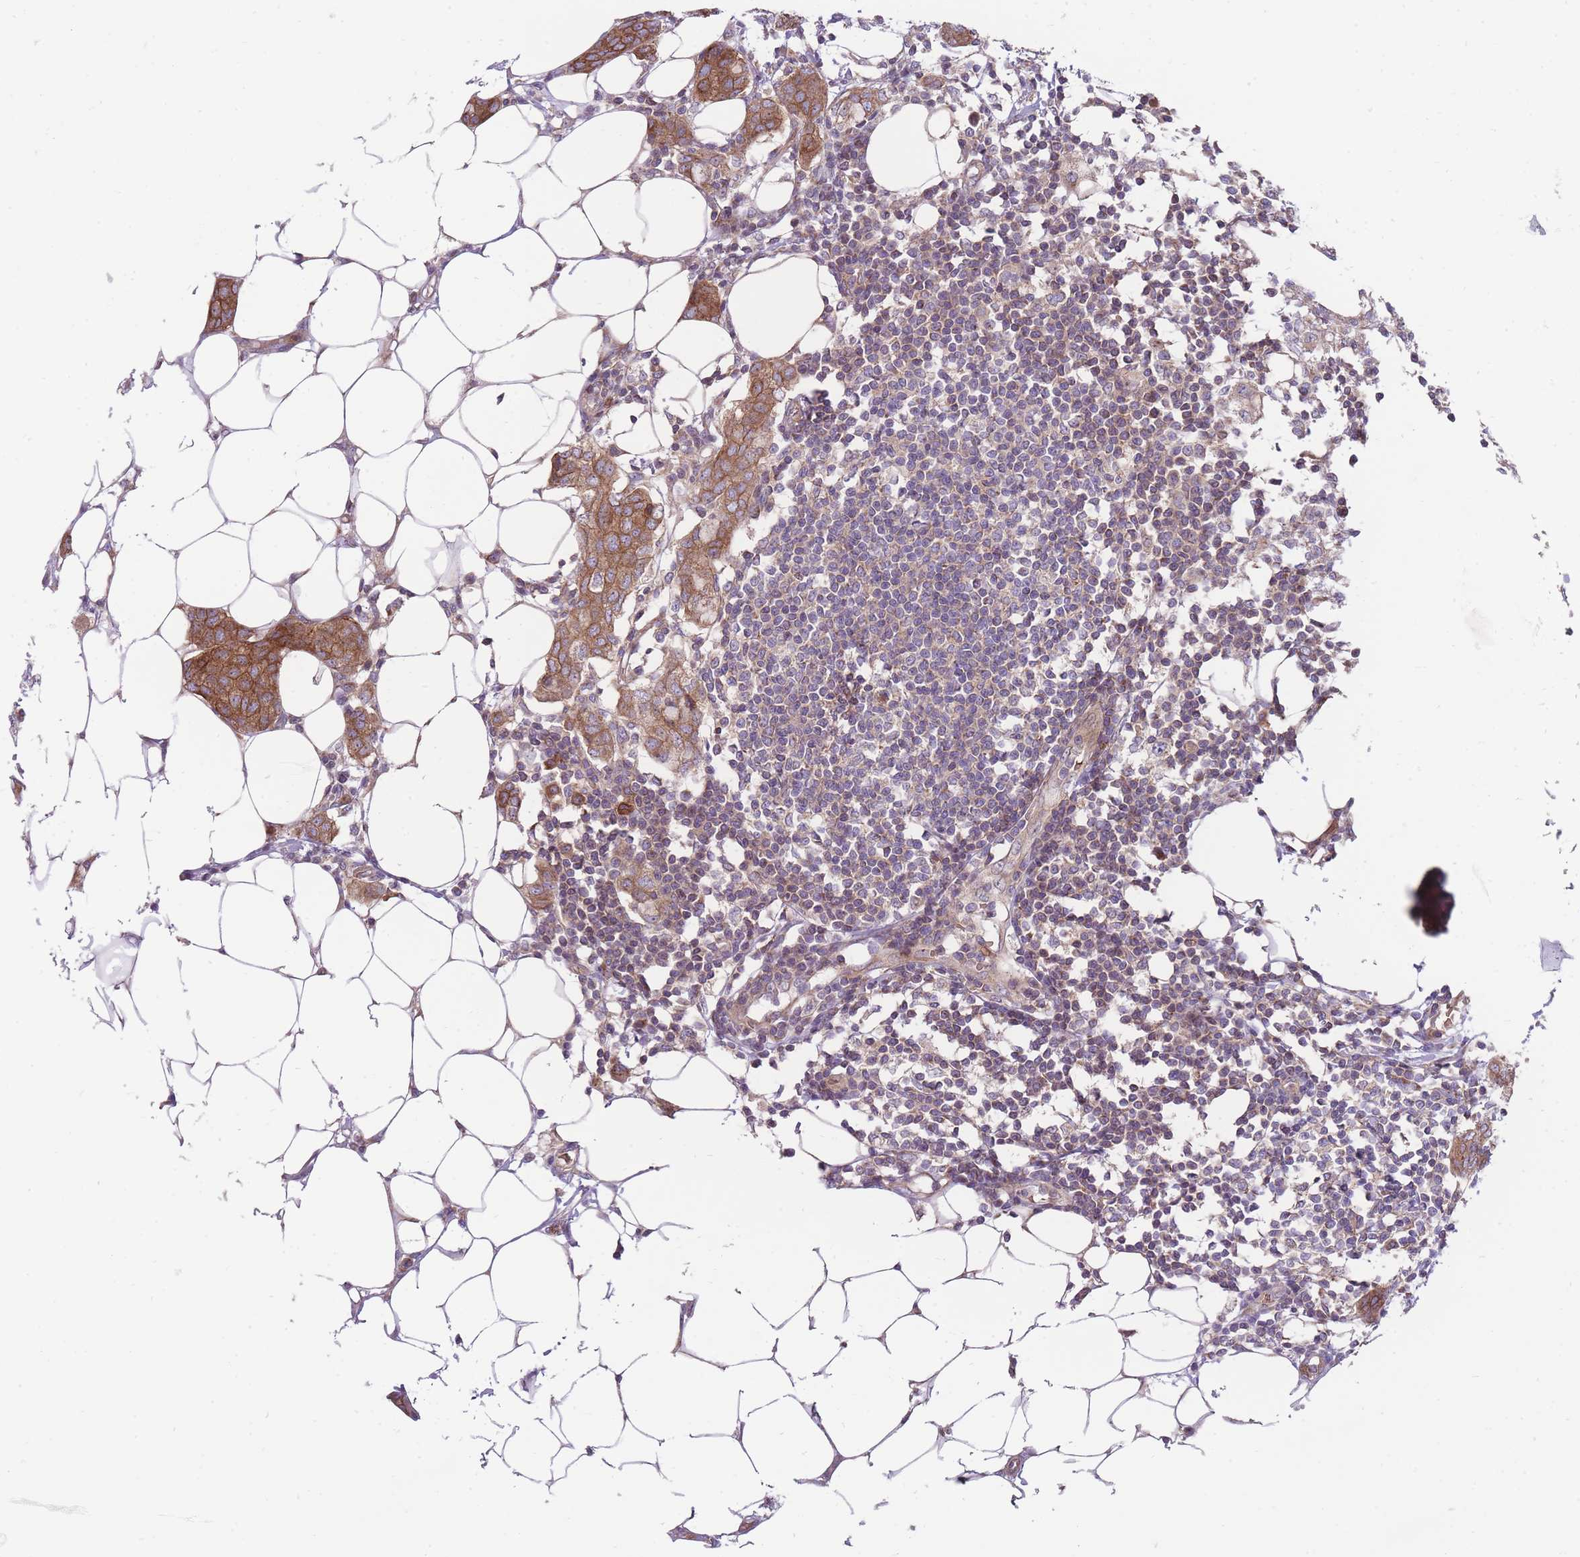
{"staining": {"intensity": "moderate", "quantity": ">75%", "location": "cytoplasmic/membranous"}, "tissue": "breast cancer", "cell_type": "Tumor cells", "image_type": "cancer", "snomed": [{"axis": "morphology", "description": "Duct carcinoma"}, {"axis": "topography", "description": "Breast"}], "caption": "A histopathology image of breast cancer (invasive ductal carcinoma) stained for a protein demonstrates moderate cytoplasmic/membranous brown staining in tumor cells.", "gene": "ANKRD10", "patient": {"sex": "female", "age": 72}}